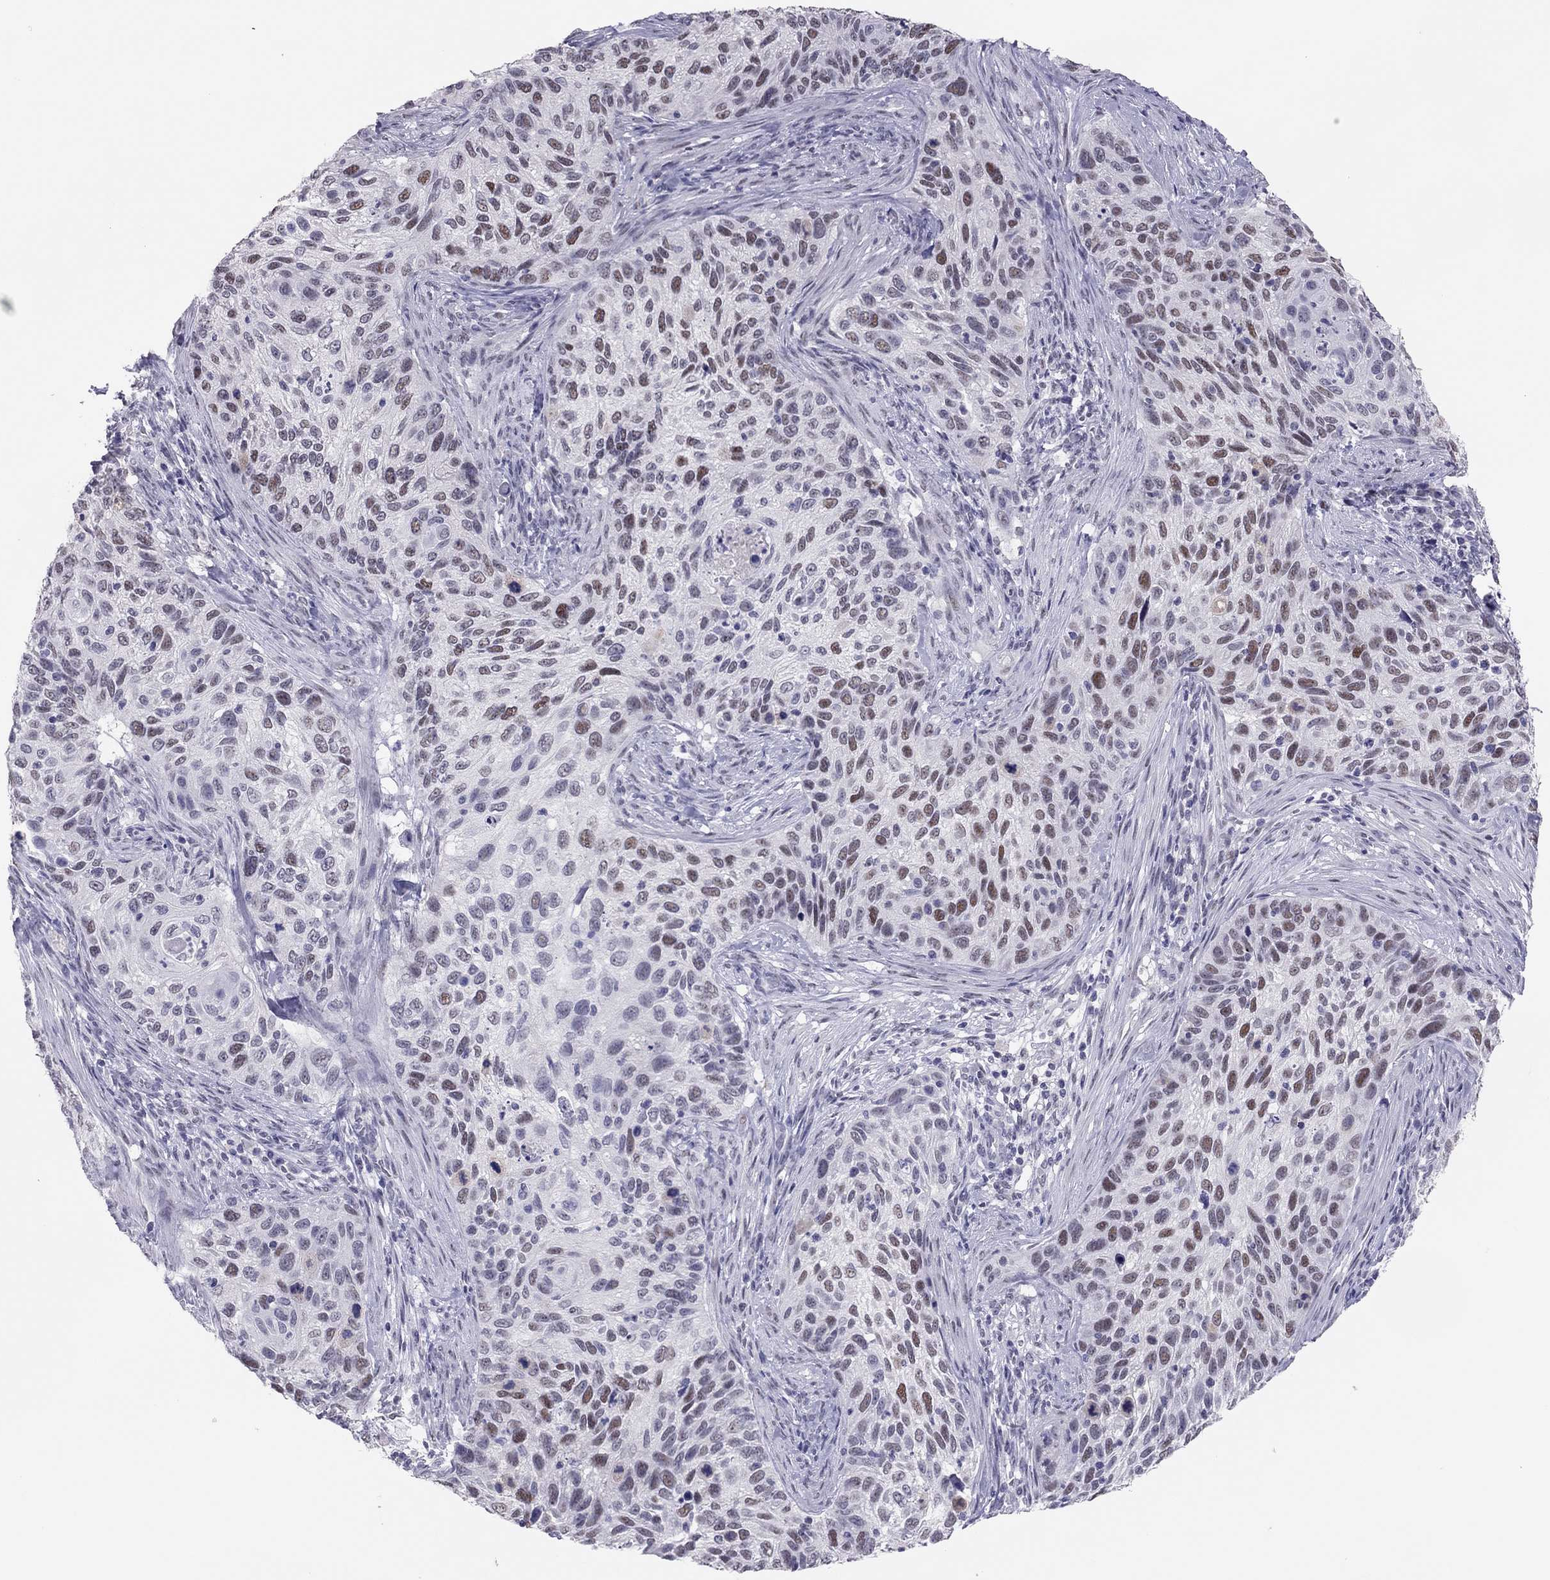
{"staining": {"intensity": "weak", "quantity": "25%-75%", "location": "nuclear"}, "tissue": "cervical cancer", "cell_type": "Tumor cells", "image_type": "cancer", "snomed": [{"axis": "morphology", "description": "Squamous cell carcinoma, NOS"}, {"axis": "topography", "description": "Cervix"}], "caption": "Weak nuclear protein staining is identified in about 25%-75% of tumor cells in cervical squamous cell carcinoma. Nuclei are stained in blue.", "gene": "PHOX2A", "patient": {"sex": "female", "age": 70}}